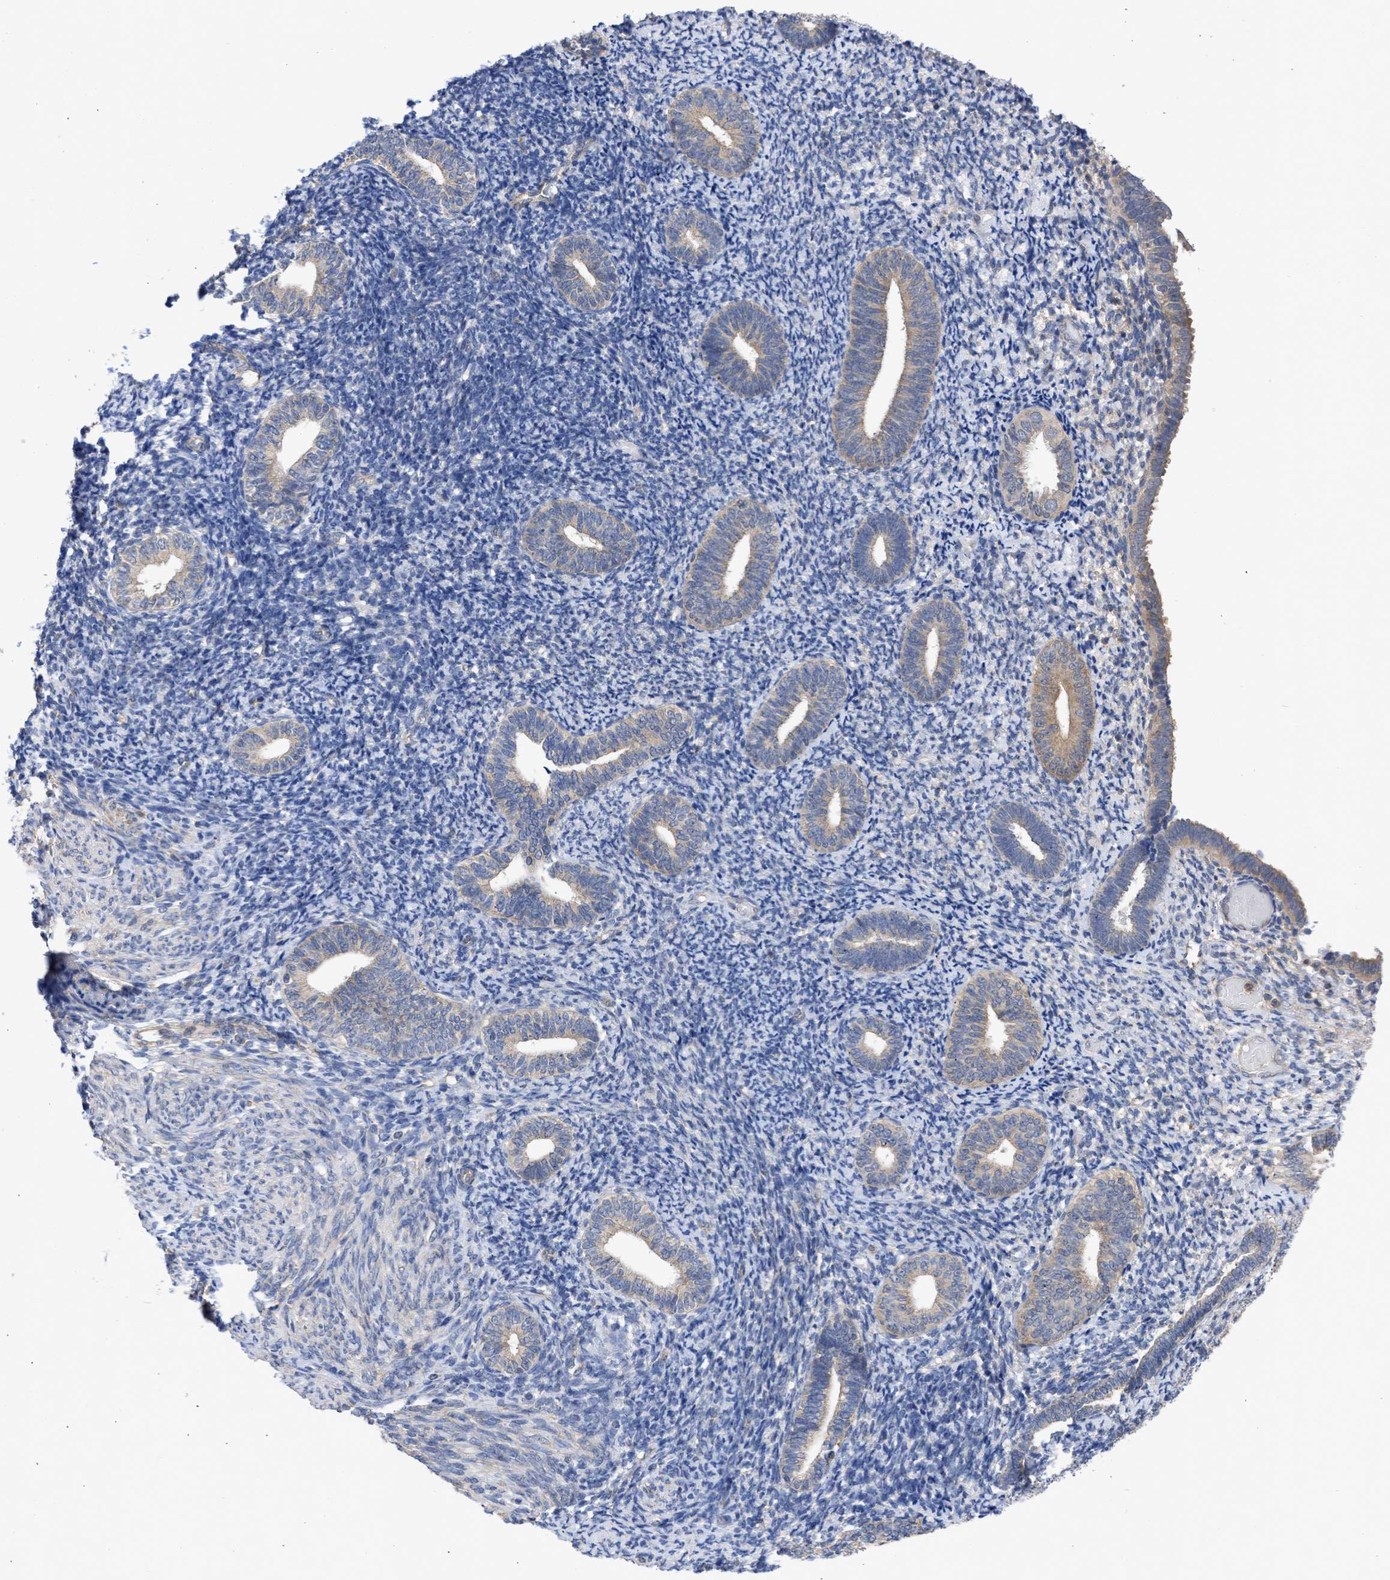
{"staining": {"intensity": "negative", "quantity": "none", "location": "none"}, "tissue": "endometrium", "cell_type": "Cells in endometrial stroma", "image_type": "normal", "snomed": [{"axis": "morphology", "description": "Normal tissue, NOS"}, {"axis": "topography", "description": "Endometrium"}], "caption": "This is an immunohistochemistry histopathology image of unremarkable endometrium. There is no expression in cells in endometrial stroma.", "gene": "MAP2K3", "patient": {"sex": "female", "age": 66}}